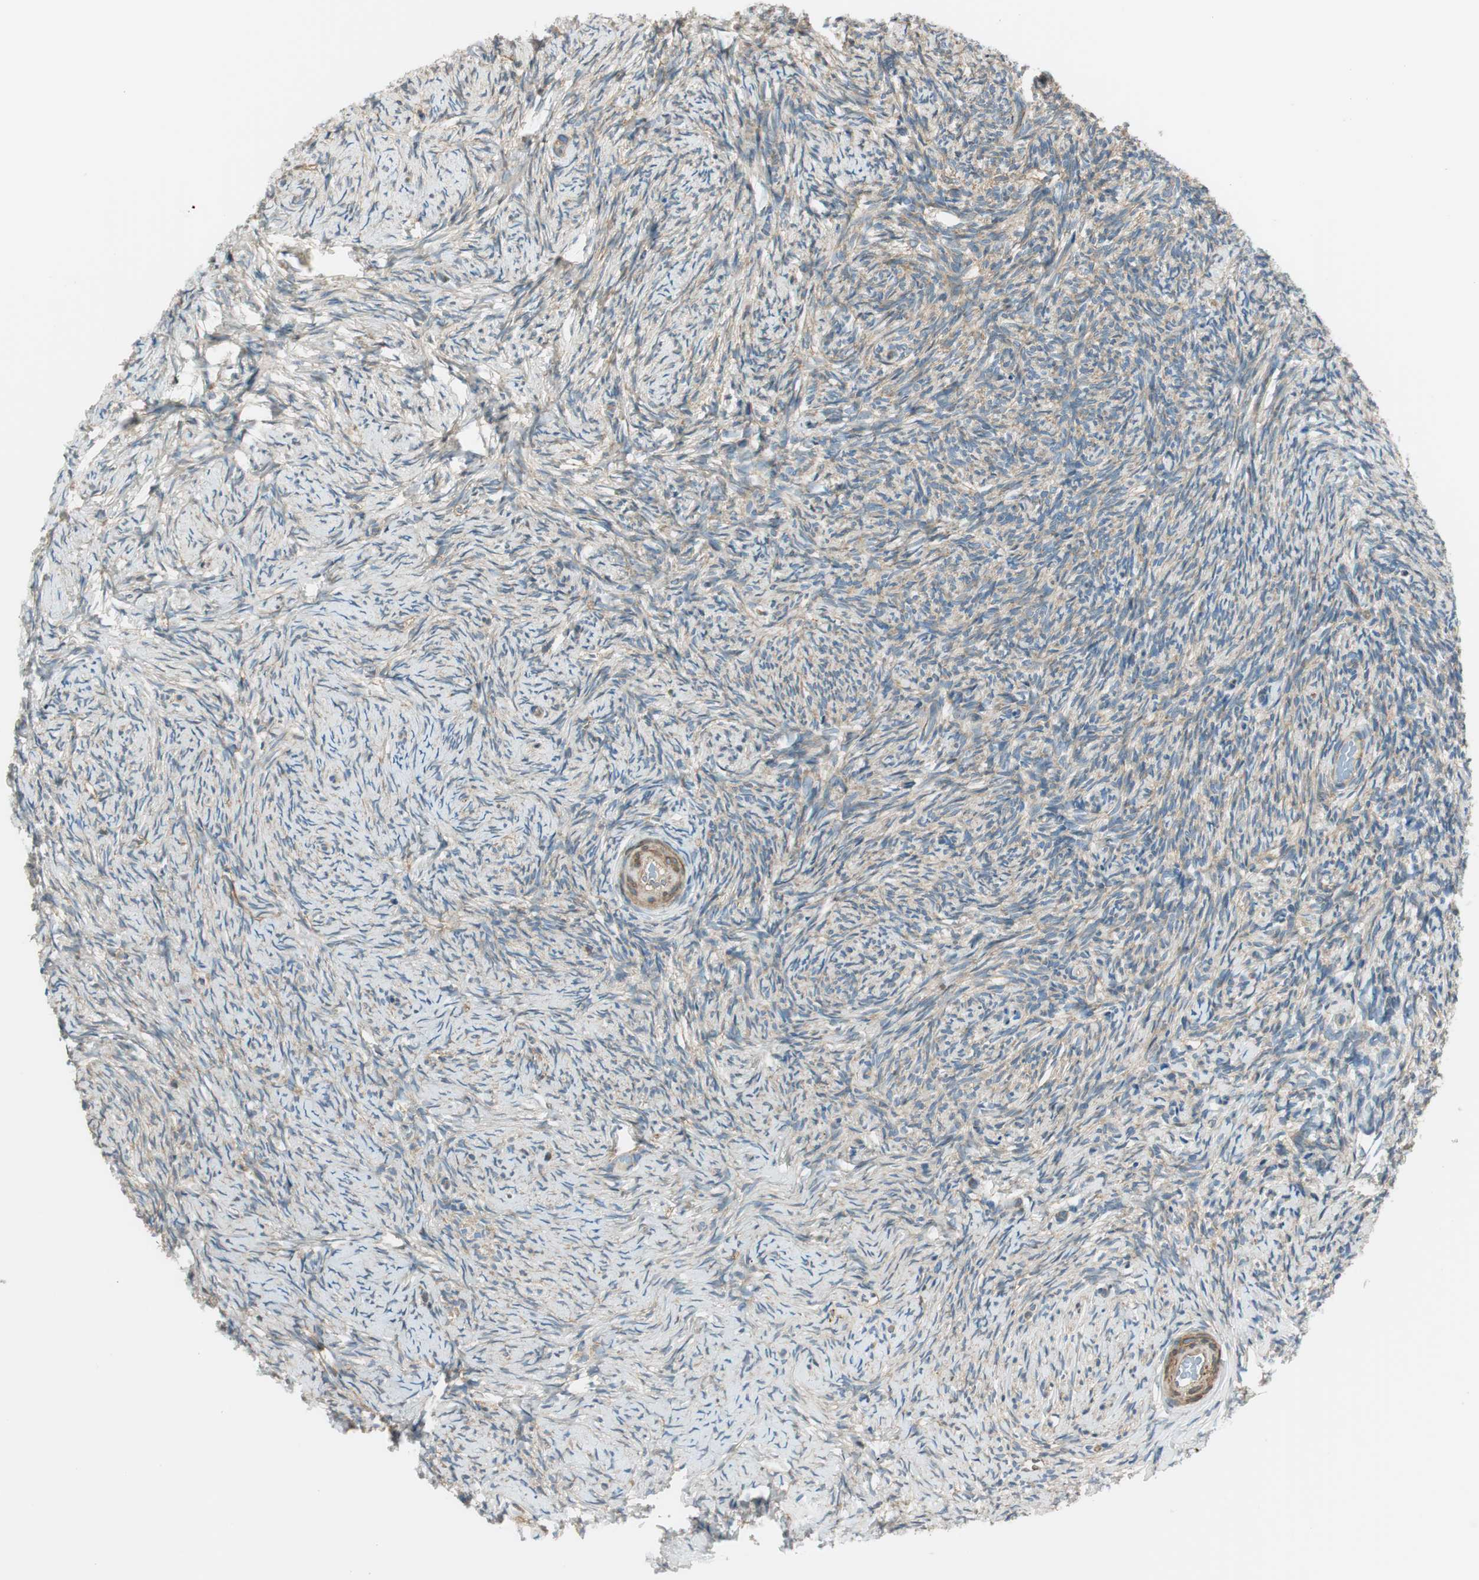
{"staining": {"intensity": "weak", "quantity": ">75%", "location": "cytoplasmic/membranous"}, "tissue": "ovary", "cell_type": "Ovarian stroma cells", "image_type": "normal", "snomed": [{"axis": "morphology", "description": "Normal tissue, NOS"}, {"axis": "topography", "description": "Ovary"}], "caption": "This is a photomicrograph of immunohistochemistry staining of benign ovary, which shows weak positivity in the cytoplasmic/membranous of ovarian stroma cells.", "gene": "PI4K2B", "patient": {"sex": "female", "age": 60}}